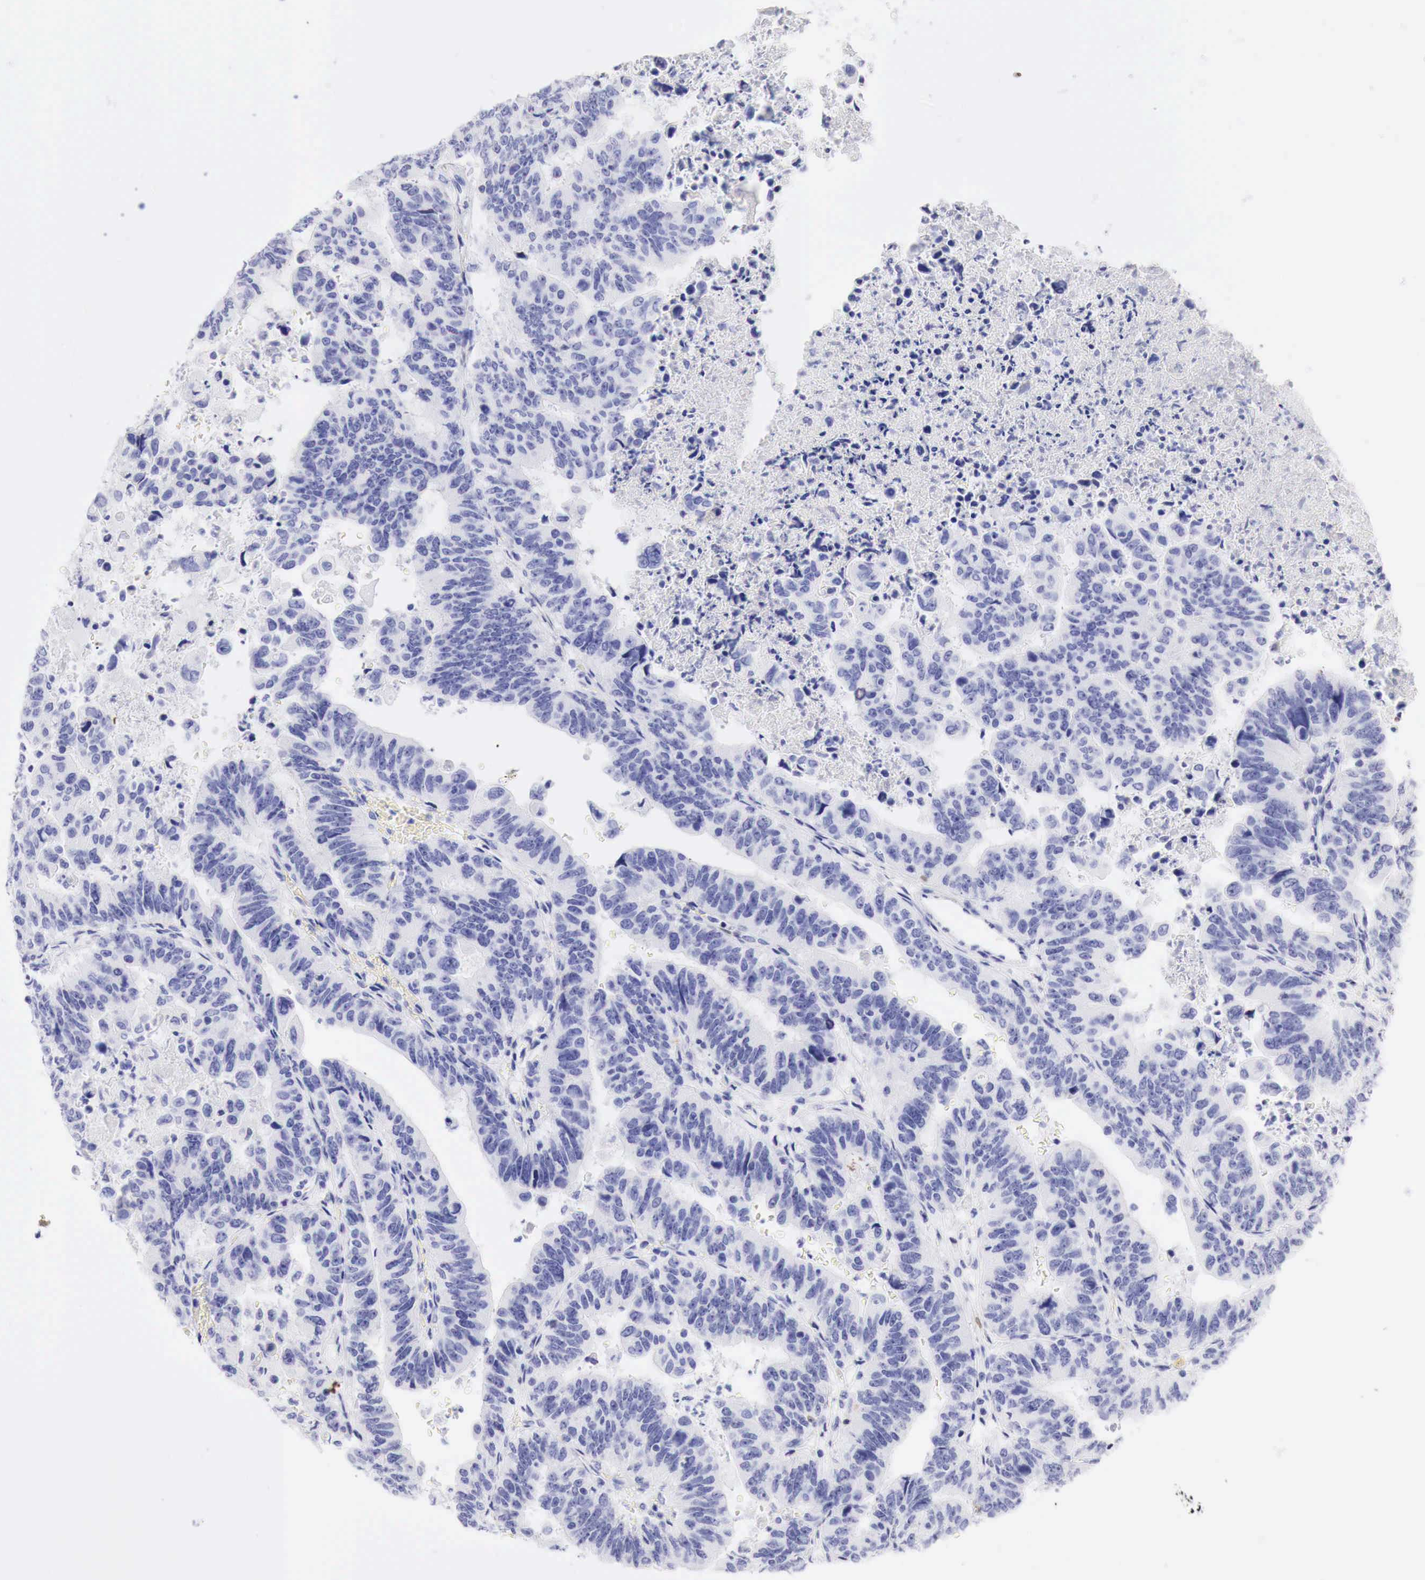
{"staining": {"intensity": "negative", "quantity": "none", "location": "none"}, "tissue": "stomach cancer", "cell_type": "Tumor cells", "image_type": "cancer", "snomed": [{"axis": "morphology", "description": "Adenocarcinoma, NOS"}, {"axis": "topography", "description": "Stomach, upper"}], "caption": "Histopathology image shows no significant protein staining in tumor cells of stomach adenocarcinoma.", "gene": "CDKN2A", "patient": {"sex": "female", "age": 50}}